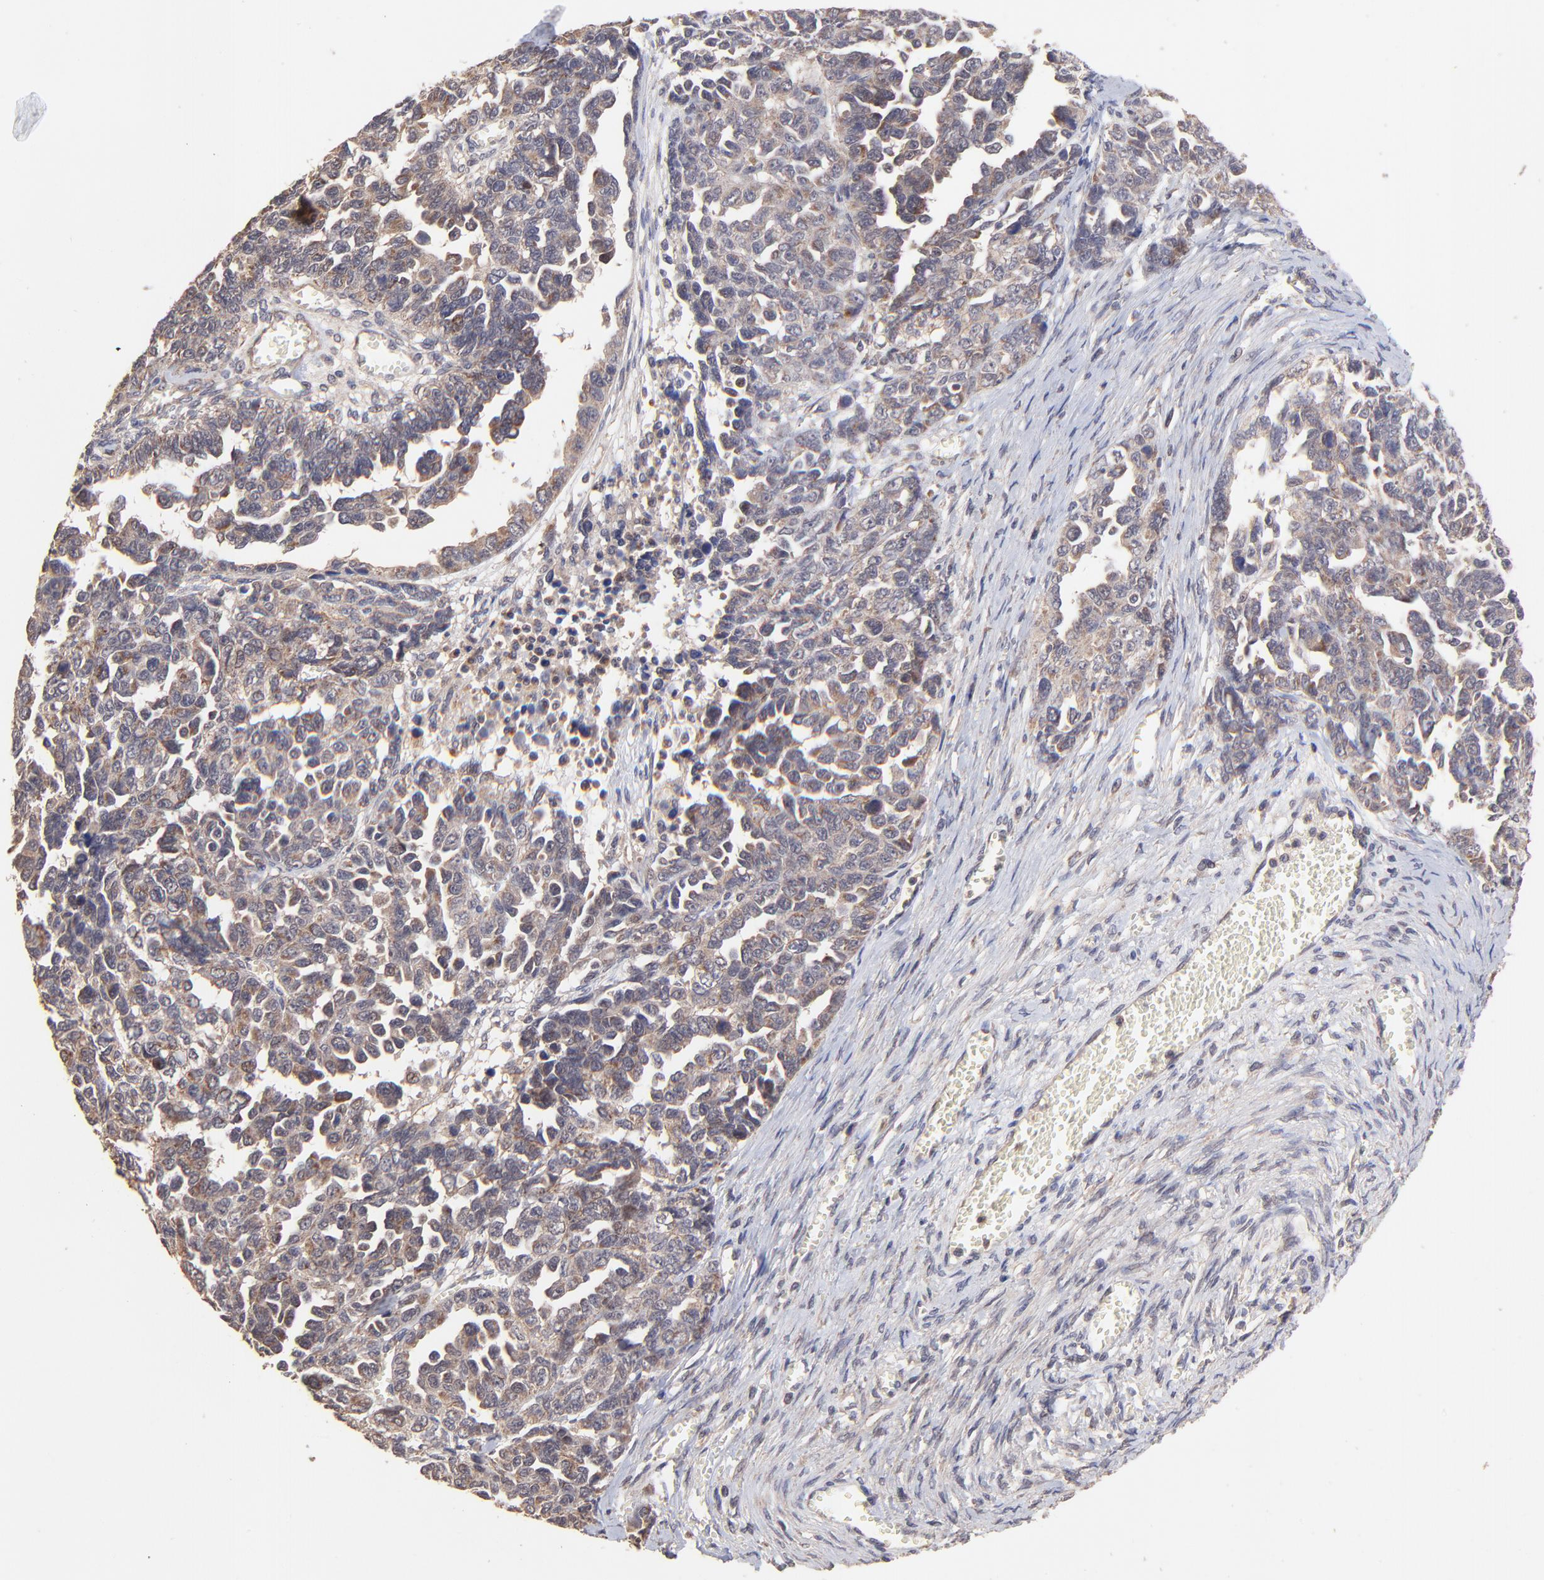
{"staining": {"intensity": "moderate", "quantity": ">75%", "location": "cytoplasmic/membranous"}, "tissue": "ovarian cancer", "cell_type": "Tumor cells", "image_type": "cancer", "snomed": [{"axis": "morphology", "description": "Cystadenocarcinoma, serous, NOS"}, {"axis": "topography", "description": "Ovary"}], "caption": "IHC of human ovarian cancer reveals medium levels of moderate cytoplasmic/membranous positivity in about >75% of tumor cells. (DAB IHC, brown staining for protein, blue staining for nuclei).", "gene": "BAIAP2L2", "patient": {"sex": "female", "age": 69}}